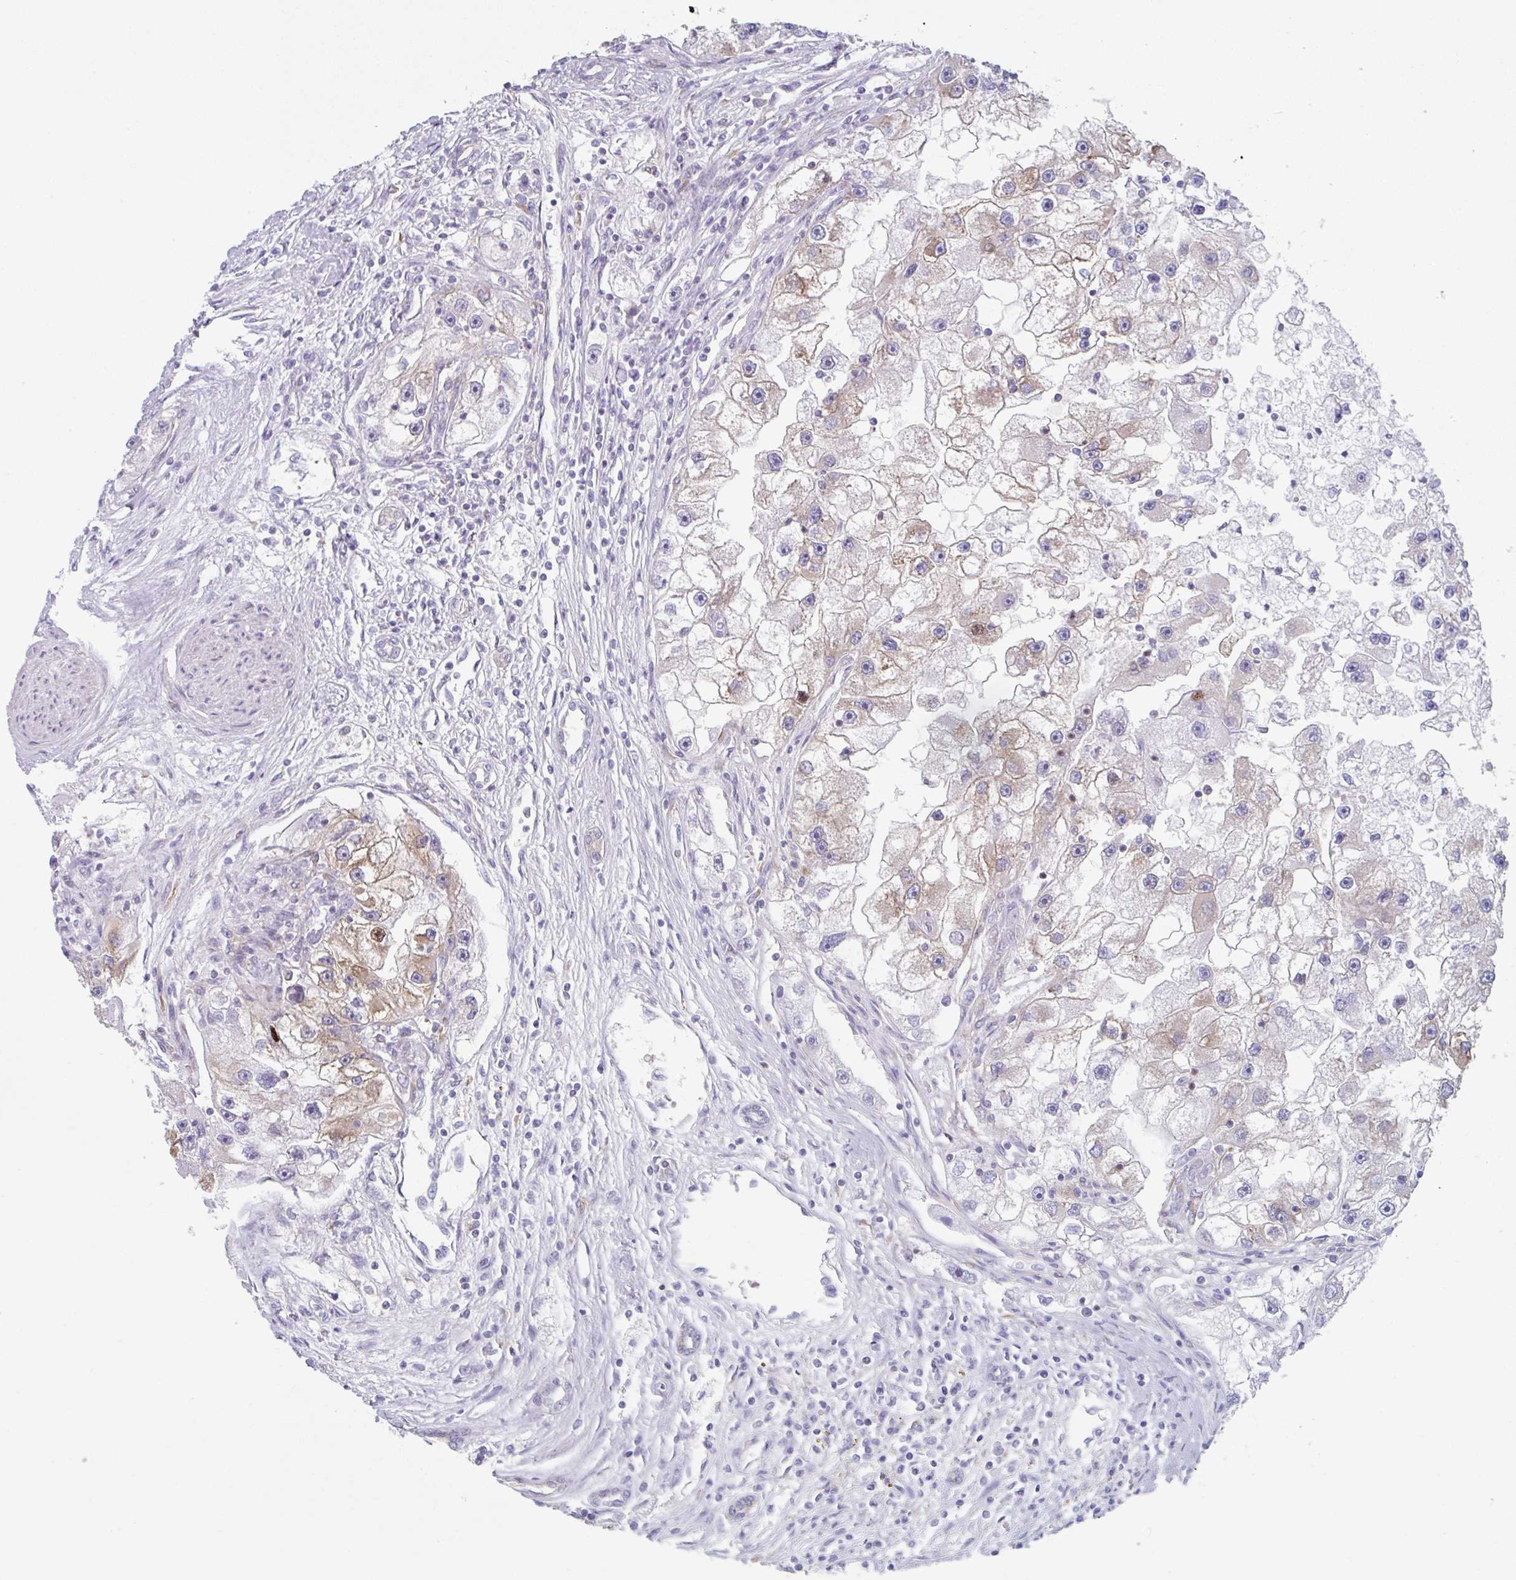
{"staining": {"intensity": "weak", "quantity": "<25%", "location": "cytoplasmic/membranous"}, "tissue": "renal cancer", "cell_type": "Tumor cells", "image_type": "cancer", "snomed": [{"axis": "morphology", "description": "Adenocarcinoma, NOS"}, {"axis": "topography", "description": "Kidney"}], "caption": "Tumor cells are negative for brown protein staining in renal cancer (adenocarcinoma). (DAB IHC, high magnification).", "gene": "AMPD2", "patient": {"sex": "male", "age": 63}}